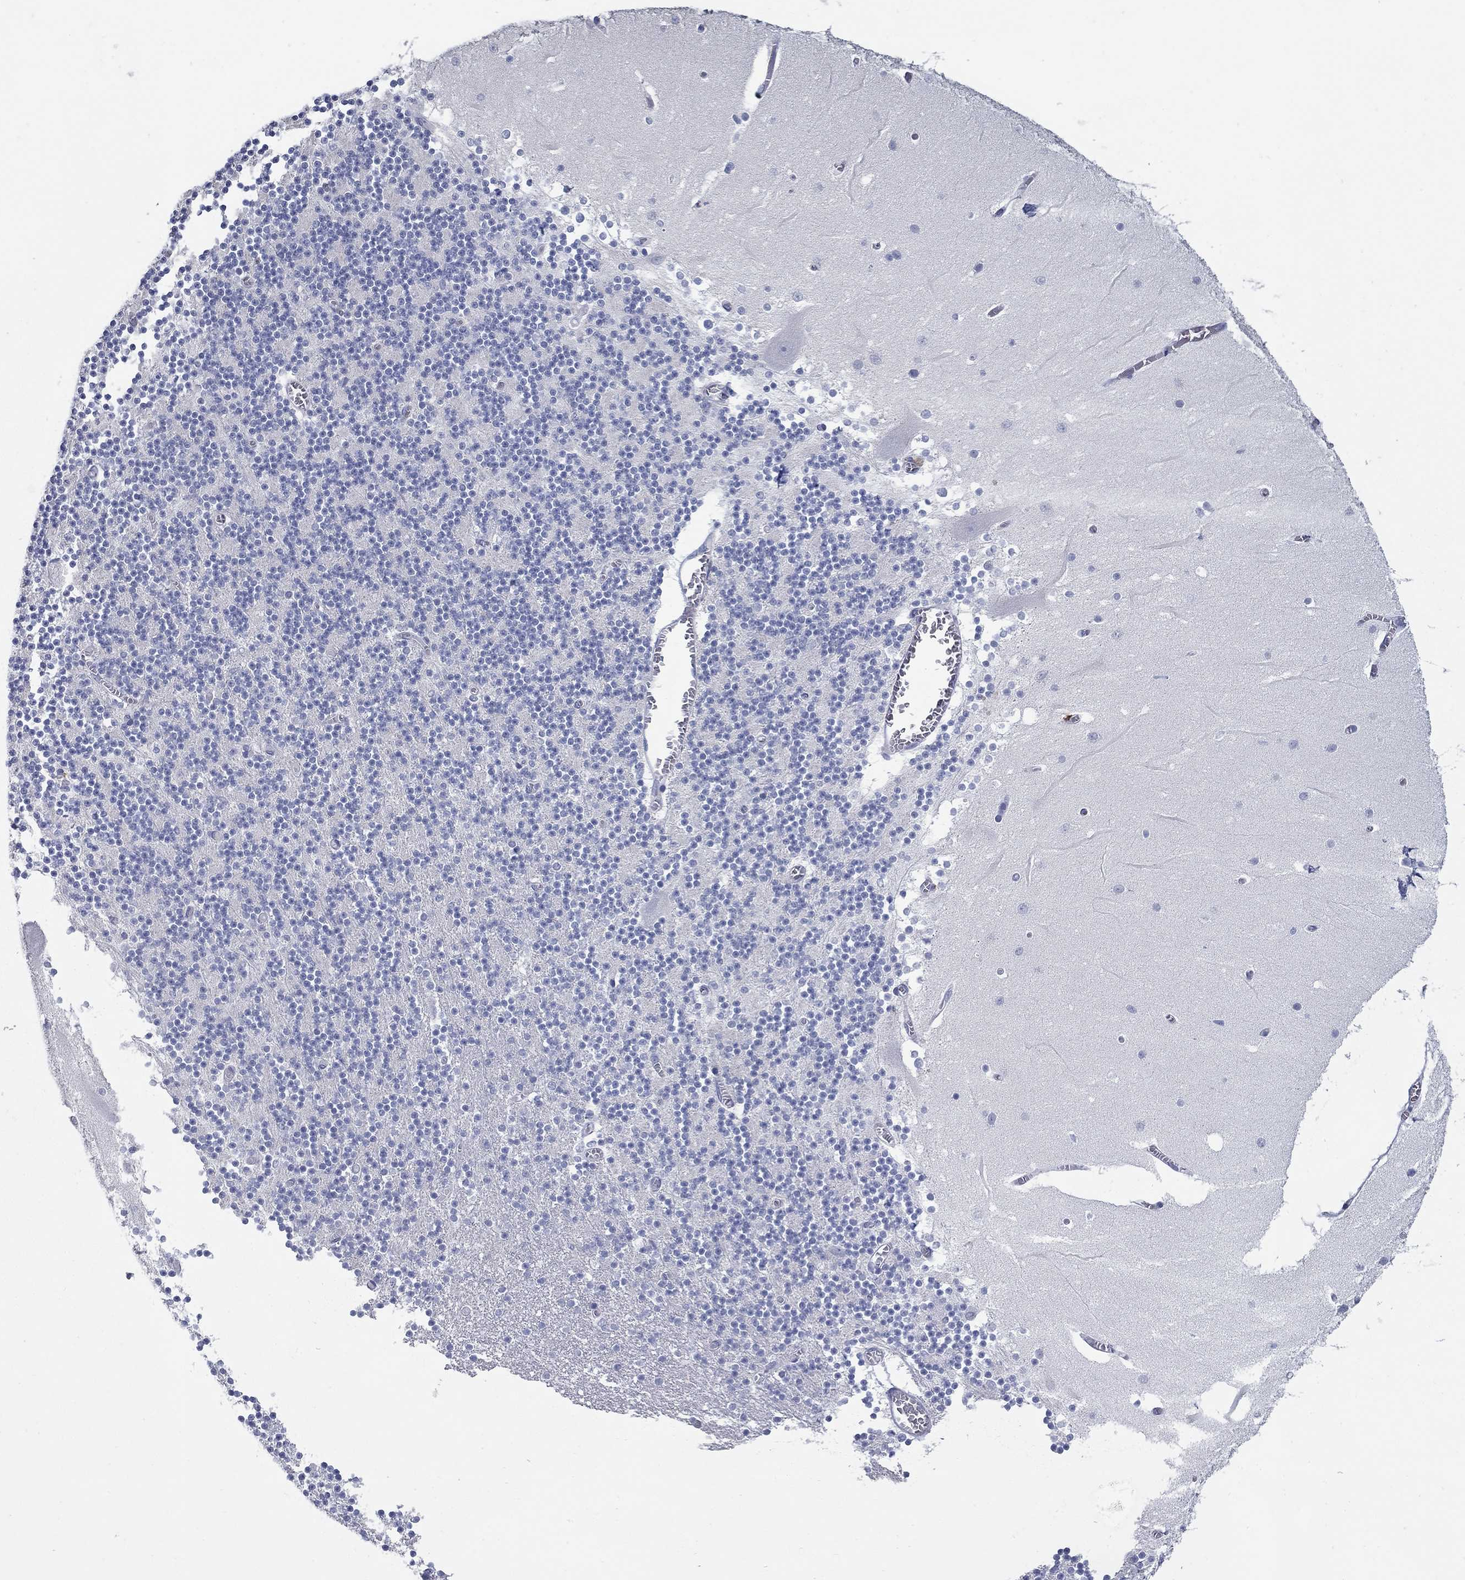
{"staining": {"intensity": "negative", "quantity": "none", "location": "none"}, "tissue": "cerebellum", "cell_type": "Cells in granular layer", "image_type": "normal", "snomed": [{"axis": "morphology", "description": "Normal tissue, NOS"}, {"axis": "topography", "description": "Cerebellum"}], "caption": "The micrograph displays no significant expression in cells in granular layer of cerebellum.", "gene": "KIRREL2", "patient": {"sex": "female", "age": 28}}